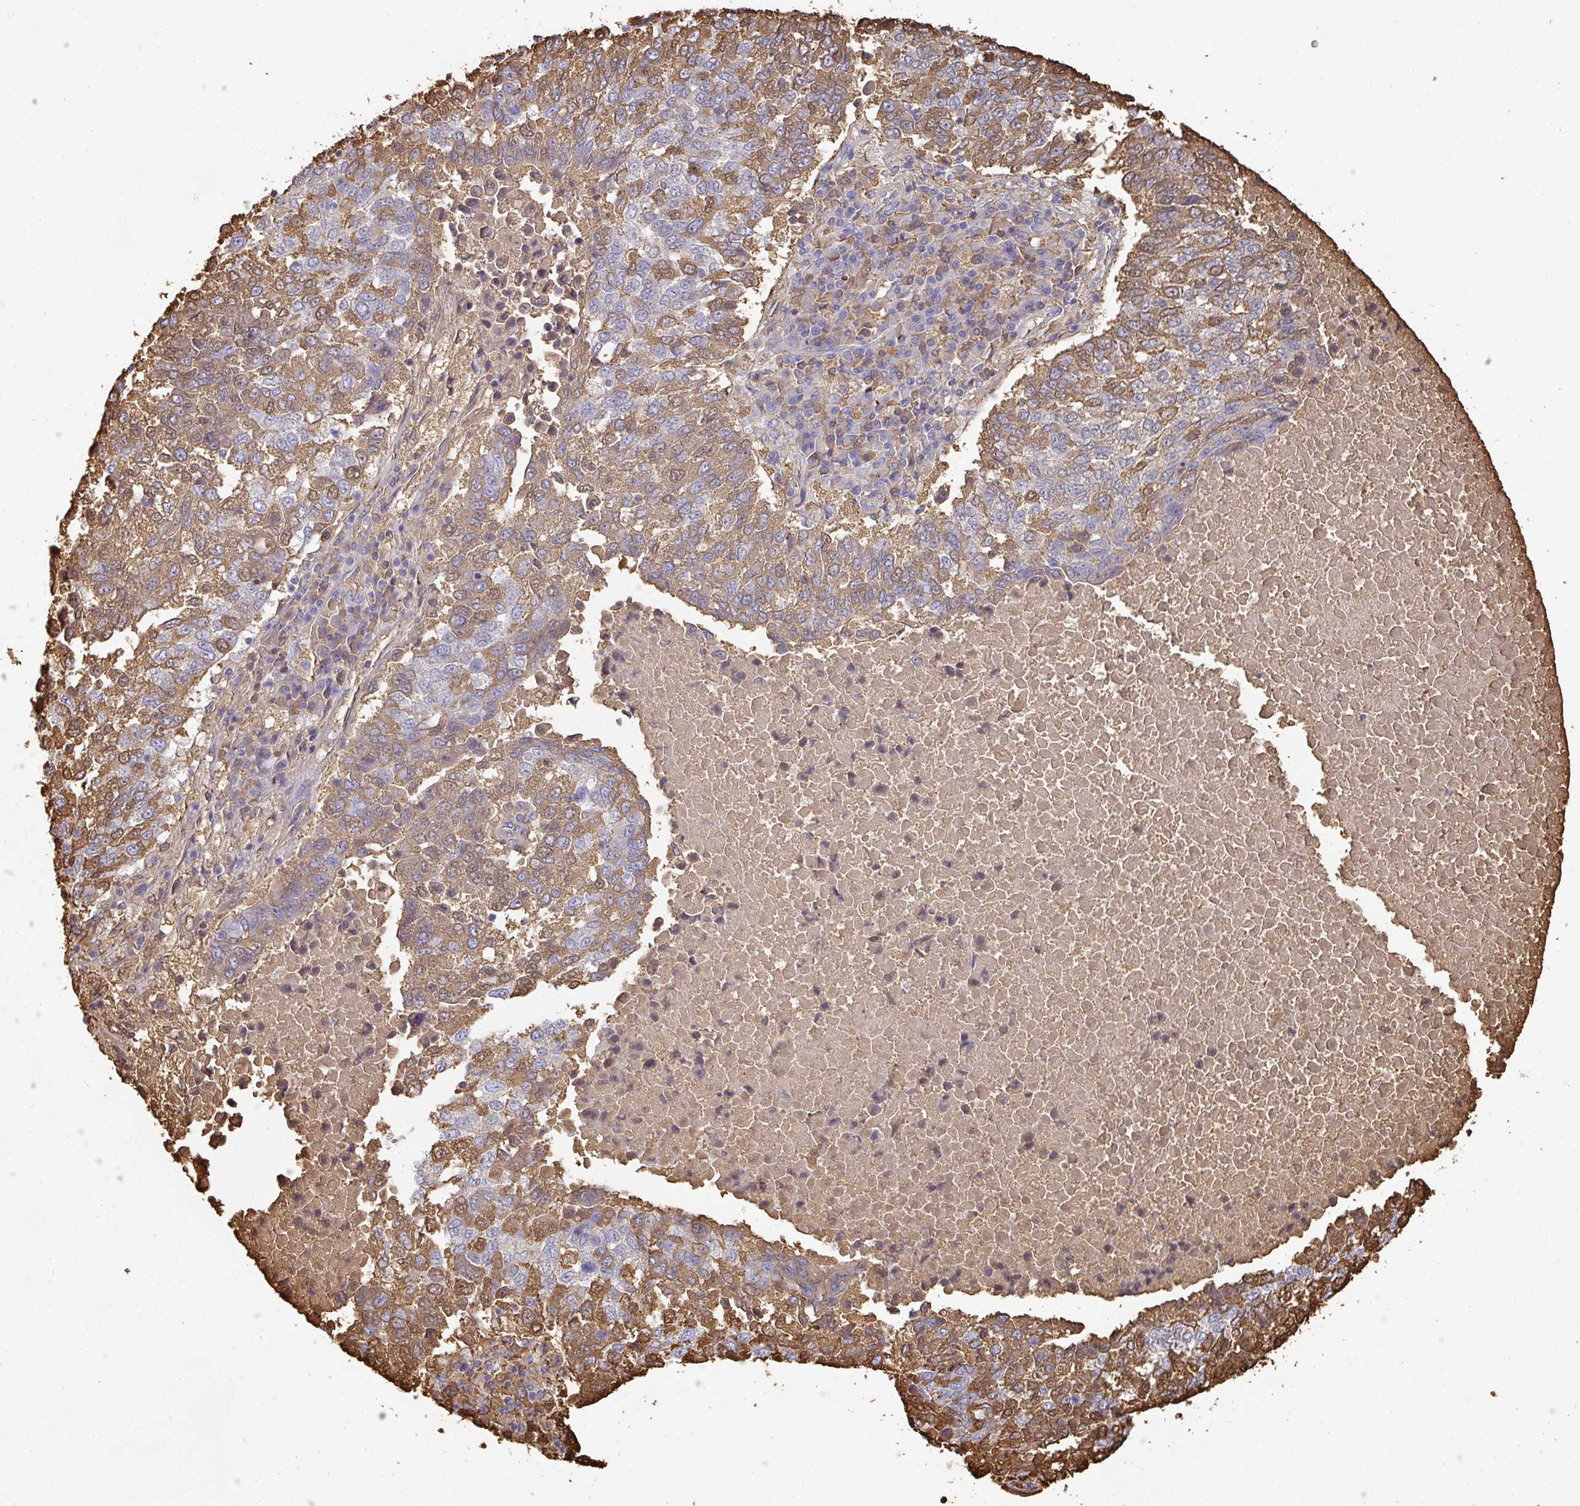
{"staining": {"intensity": "moderate", "quantity": ">75%", "location": "cytoplasmic/membranous,nuclear"}, "tissue": "lung cancer", "cell_type": "Tumor cells", "image_type": "cancer", "snomed": [{"axis": "morphology", "description": "Squamous cell carcinoma, NOS"}, {"axis": "topography", "description": "Lung"}], "caption": "This is an image of immunohistochemistry (IHC) staining of squamous cell carcinoma (lung), which shows moderate positivity in the cytoplasmic/membranous and nuclear of tumor cells.", "gene": "ALB", "patient": {"sex": "male", "age": 73}}